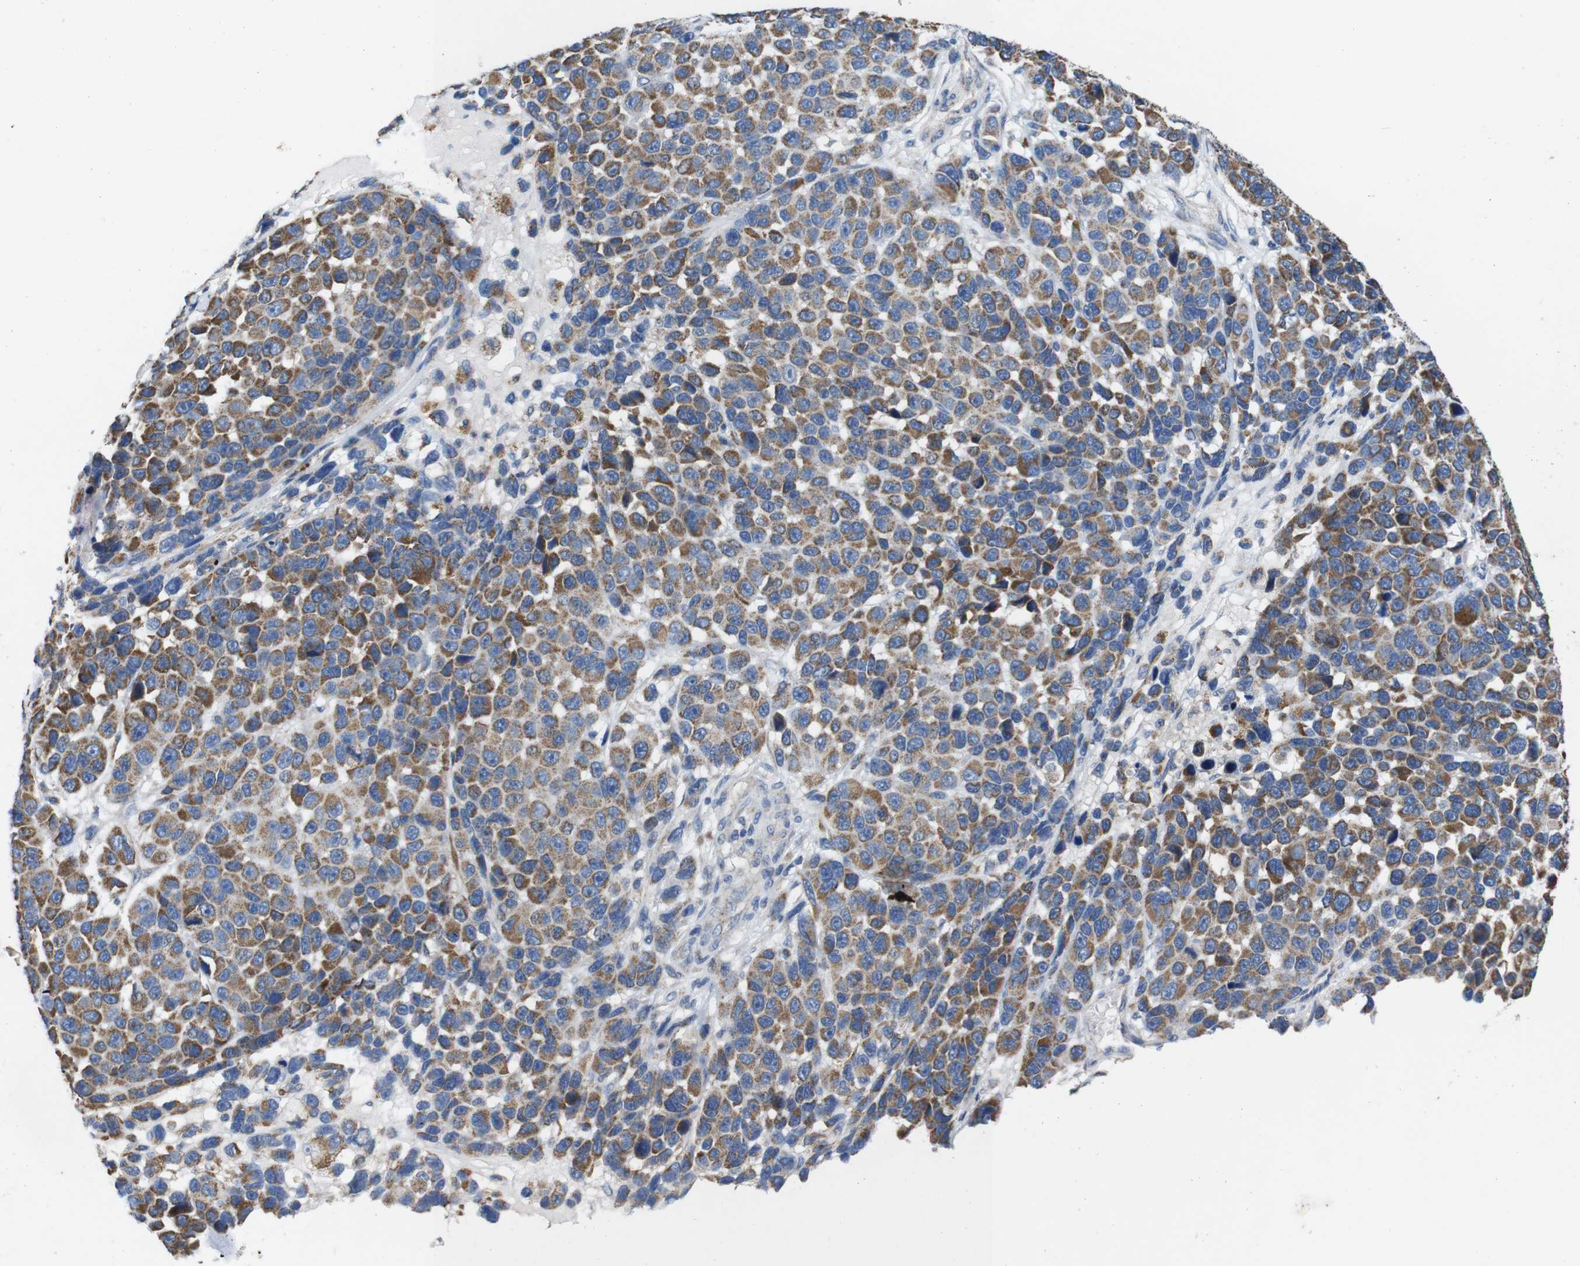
{"staining": {"intensity": "moderate", "quantity": ">75%", "location": "cytoplasmic/membranous"}, "tissue": "melanoma", "cell_type": "Tumor cells", "image_type": "cancer", "snomed": [{"axis": "morphology", "description": "Malignant melanoma, NOS"}, {"axis": "topography", "description": "Skin"}], "caption": "IHC of human malignant melanoma reveals medium levels of moderate cytoplasmic/membranous positivity in about >75% of tumor cells.", "gene": "F2RL1", "patient": {"sex": "male", "age": 53}}